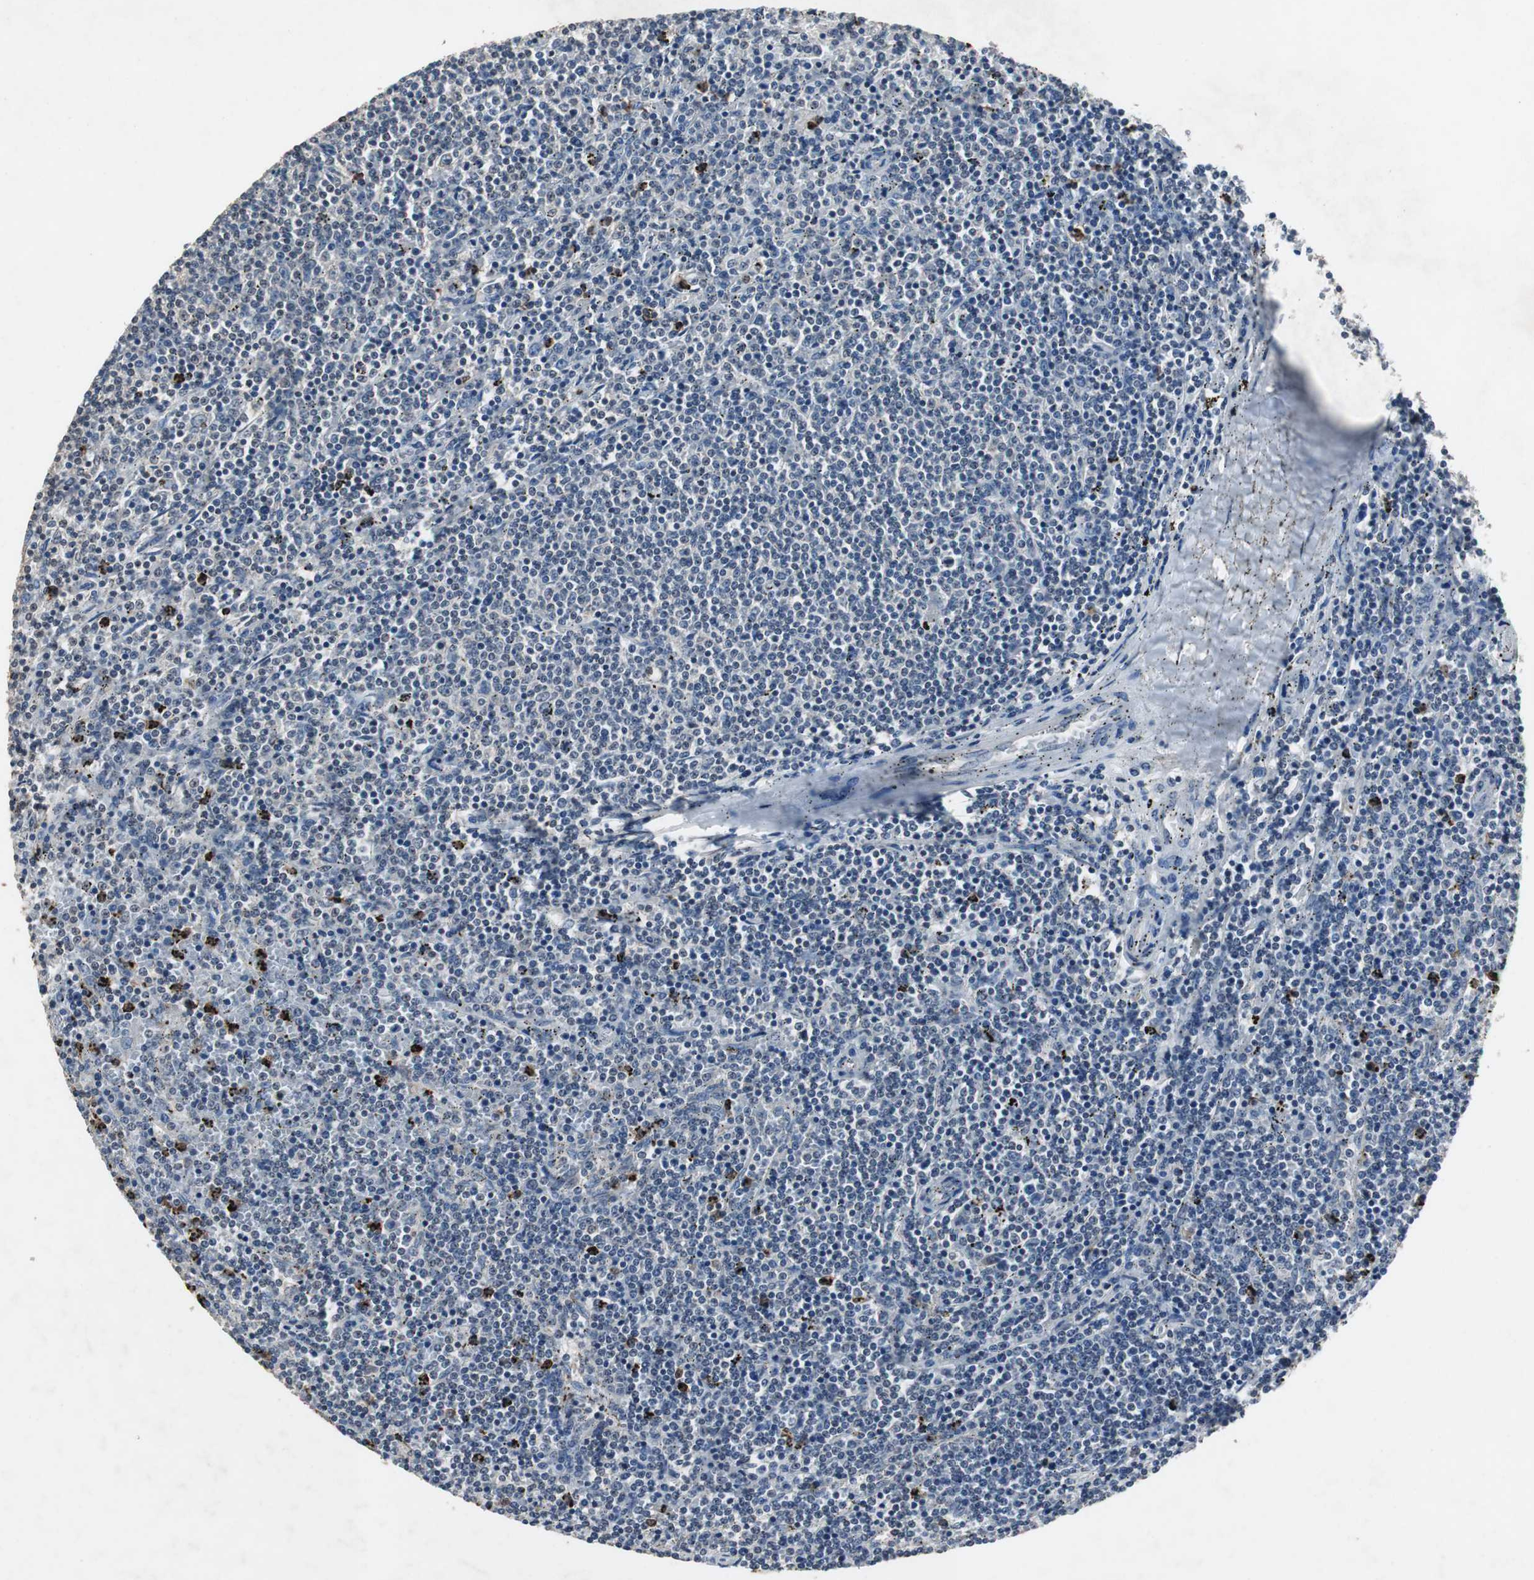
{"staining": {"intensity": "negative", "quantity": "none", "location": "none"}, "tissue": "lymphoma", "cell_type": "Tumor cells", "image_type": "cancer", "snomed": [{"axis": "morphology", "description": "Malignant lymphoma, non-Hodgkin's type, Low grade"}, {"axis": "topography", "description": "Spleen"}], "caption": "There is no significant positivity in tumor cells of low-grade malignant lymphoma, non-Hodgkin's type.", "gene": "ADNP2", "patient": {"sex": "female", "age": 50}}